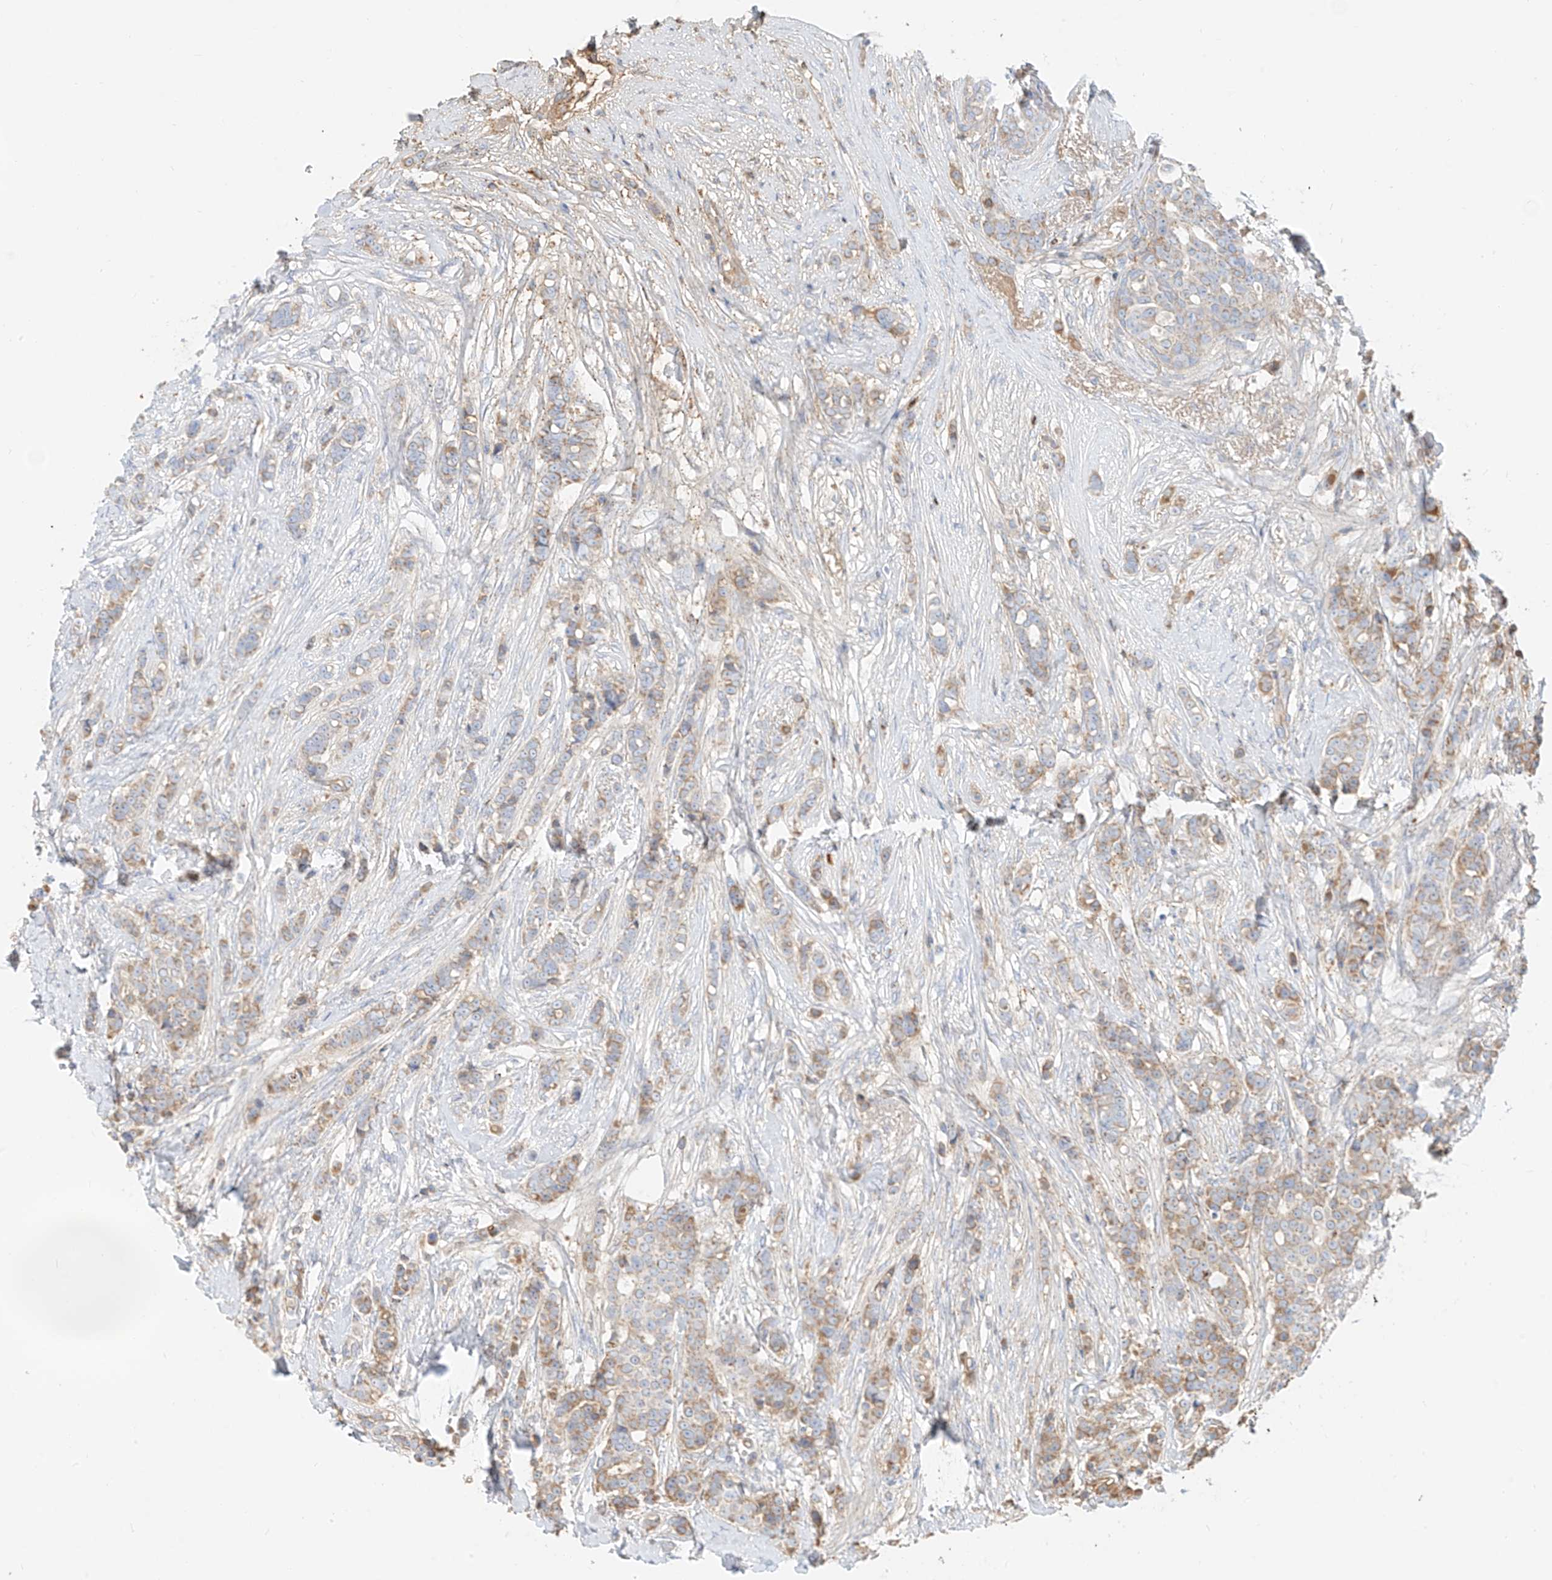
{"staining": {"intensity": "moderate", "quantity": "25%-75%", "location": "cytoplasmic/membranous"}, "tissue": "breast cancer", "cell_type": "Tumor cells", "image_type": "cancer", "snomed": [{"axis": "morphology", "description": "Lobular carcinoma"}, {"axis": "topography", "description": "Breast"}], "caption": "Brown immunohistochemical staining in human breast lobular carcinoma displays moderate cytoplasmic/membranous staining in about 25%-75% of tumor cells. (Stains: DAB (3,3'-diaminobenzidine) in brown, nuclei in blue, Microscopy: brightfield microscopy at high magnification).", "gene": "OCSTAMP", "patient": {"sex": "female", "age": 51}}